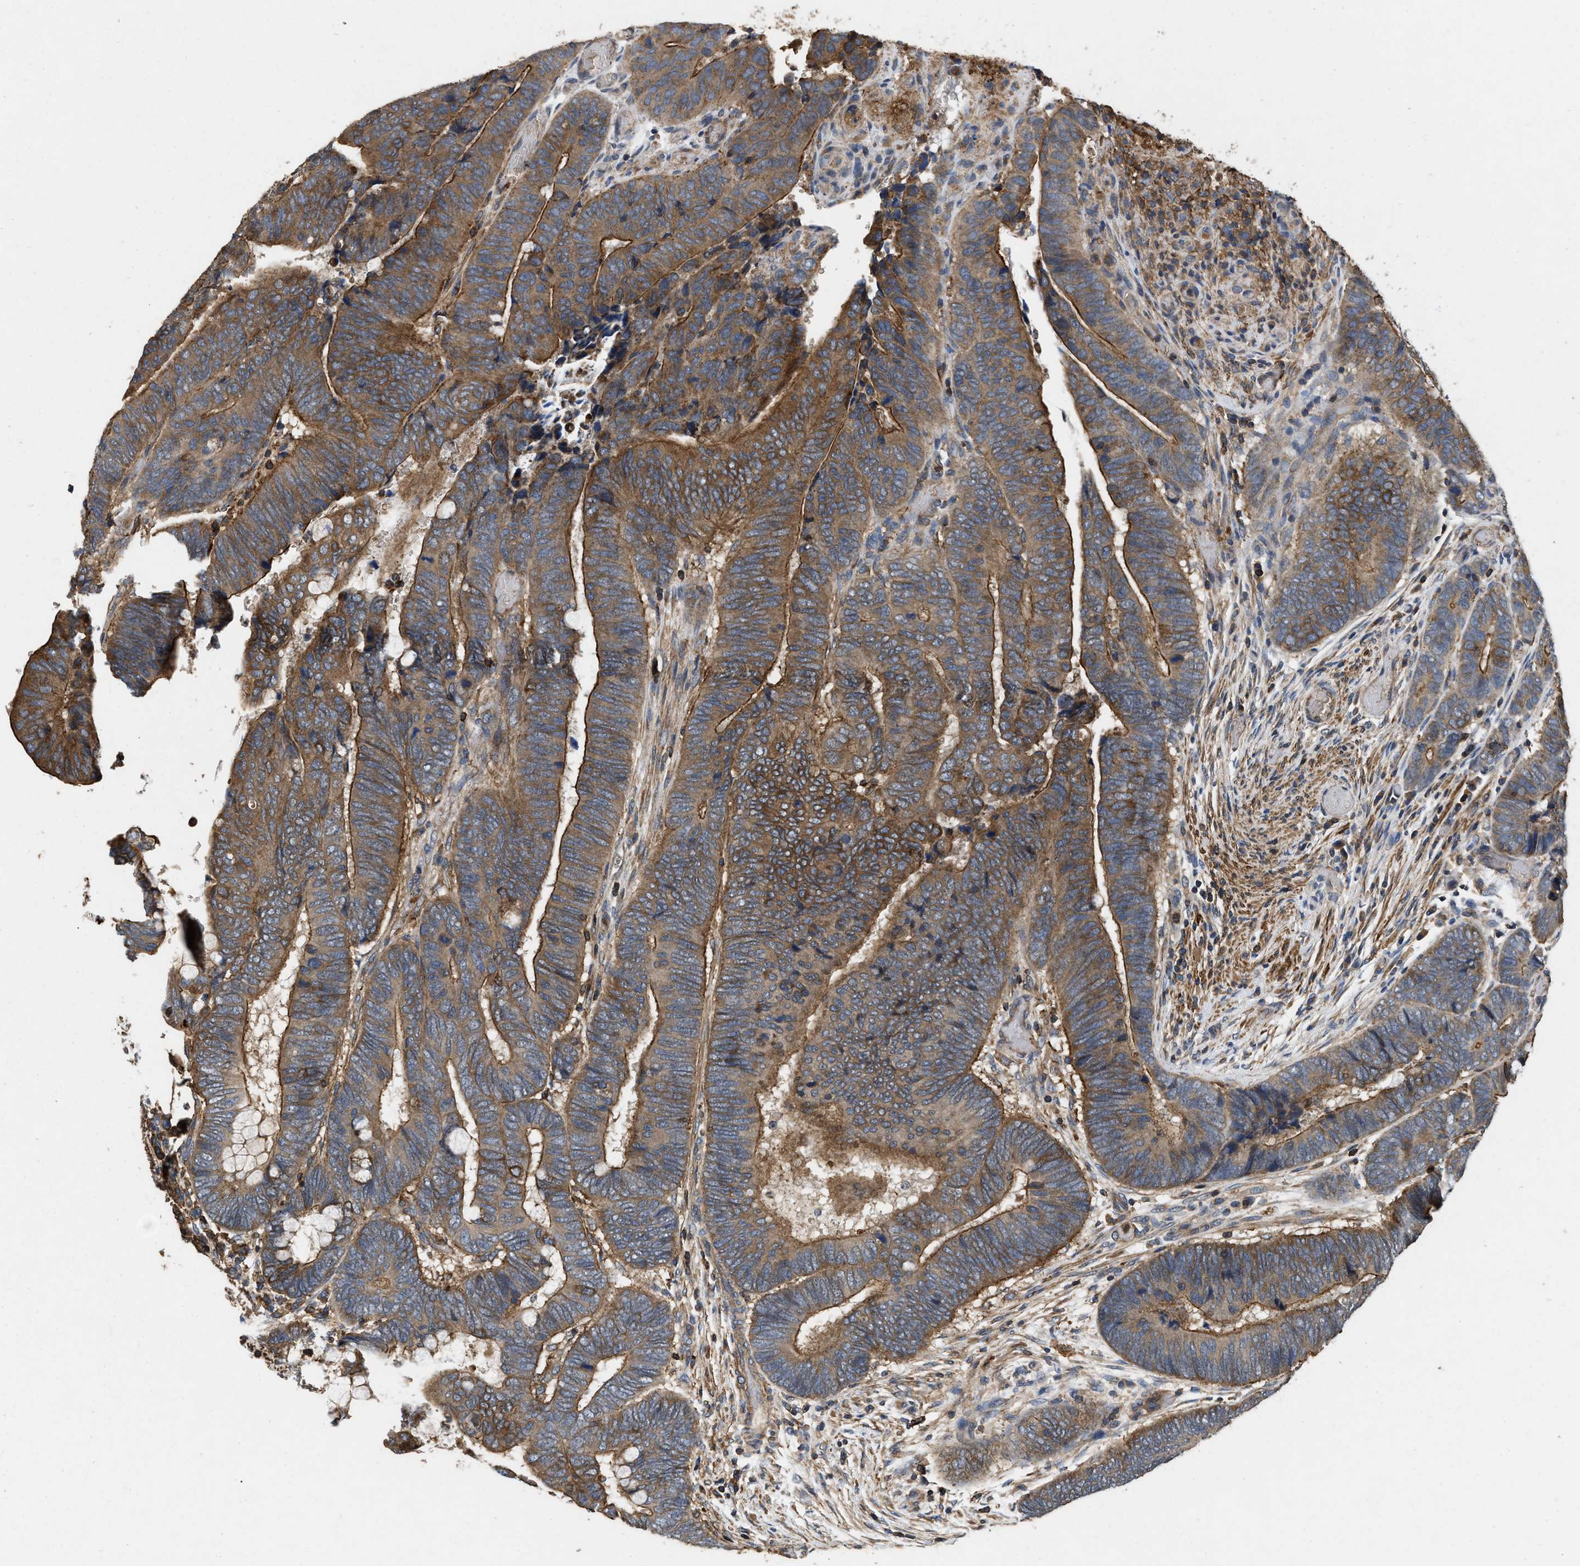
{"staining": {"intensity": "moderate", "quantity": ">75%", "location": "cytoplasmic/membranous"}, "tissue": "colorectal cancer", "cell_type": "Tumor cells", "image_type": "cancer", "snomed": [{"axis": "morphology", "description": "Normal tissue, NOS"}, {"axis": "morphology", "description": "Adenocarcinoma, NOS"}, {"axis": "topography", "description": "Rectum"}], "caption": "This histopathology image demonstrates immunohistochemistry staining of human colorectal adenocarcinoma, with medium moderate cytoplasmic/membranous positivity in approximately >75% of tumor cells.", "gene": "LINGO2", "patient": {"sex": "male", "age": 92}}